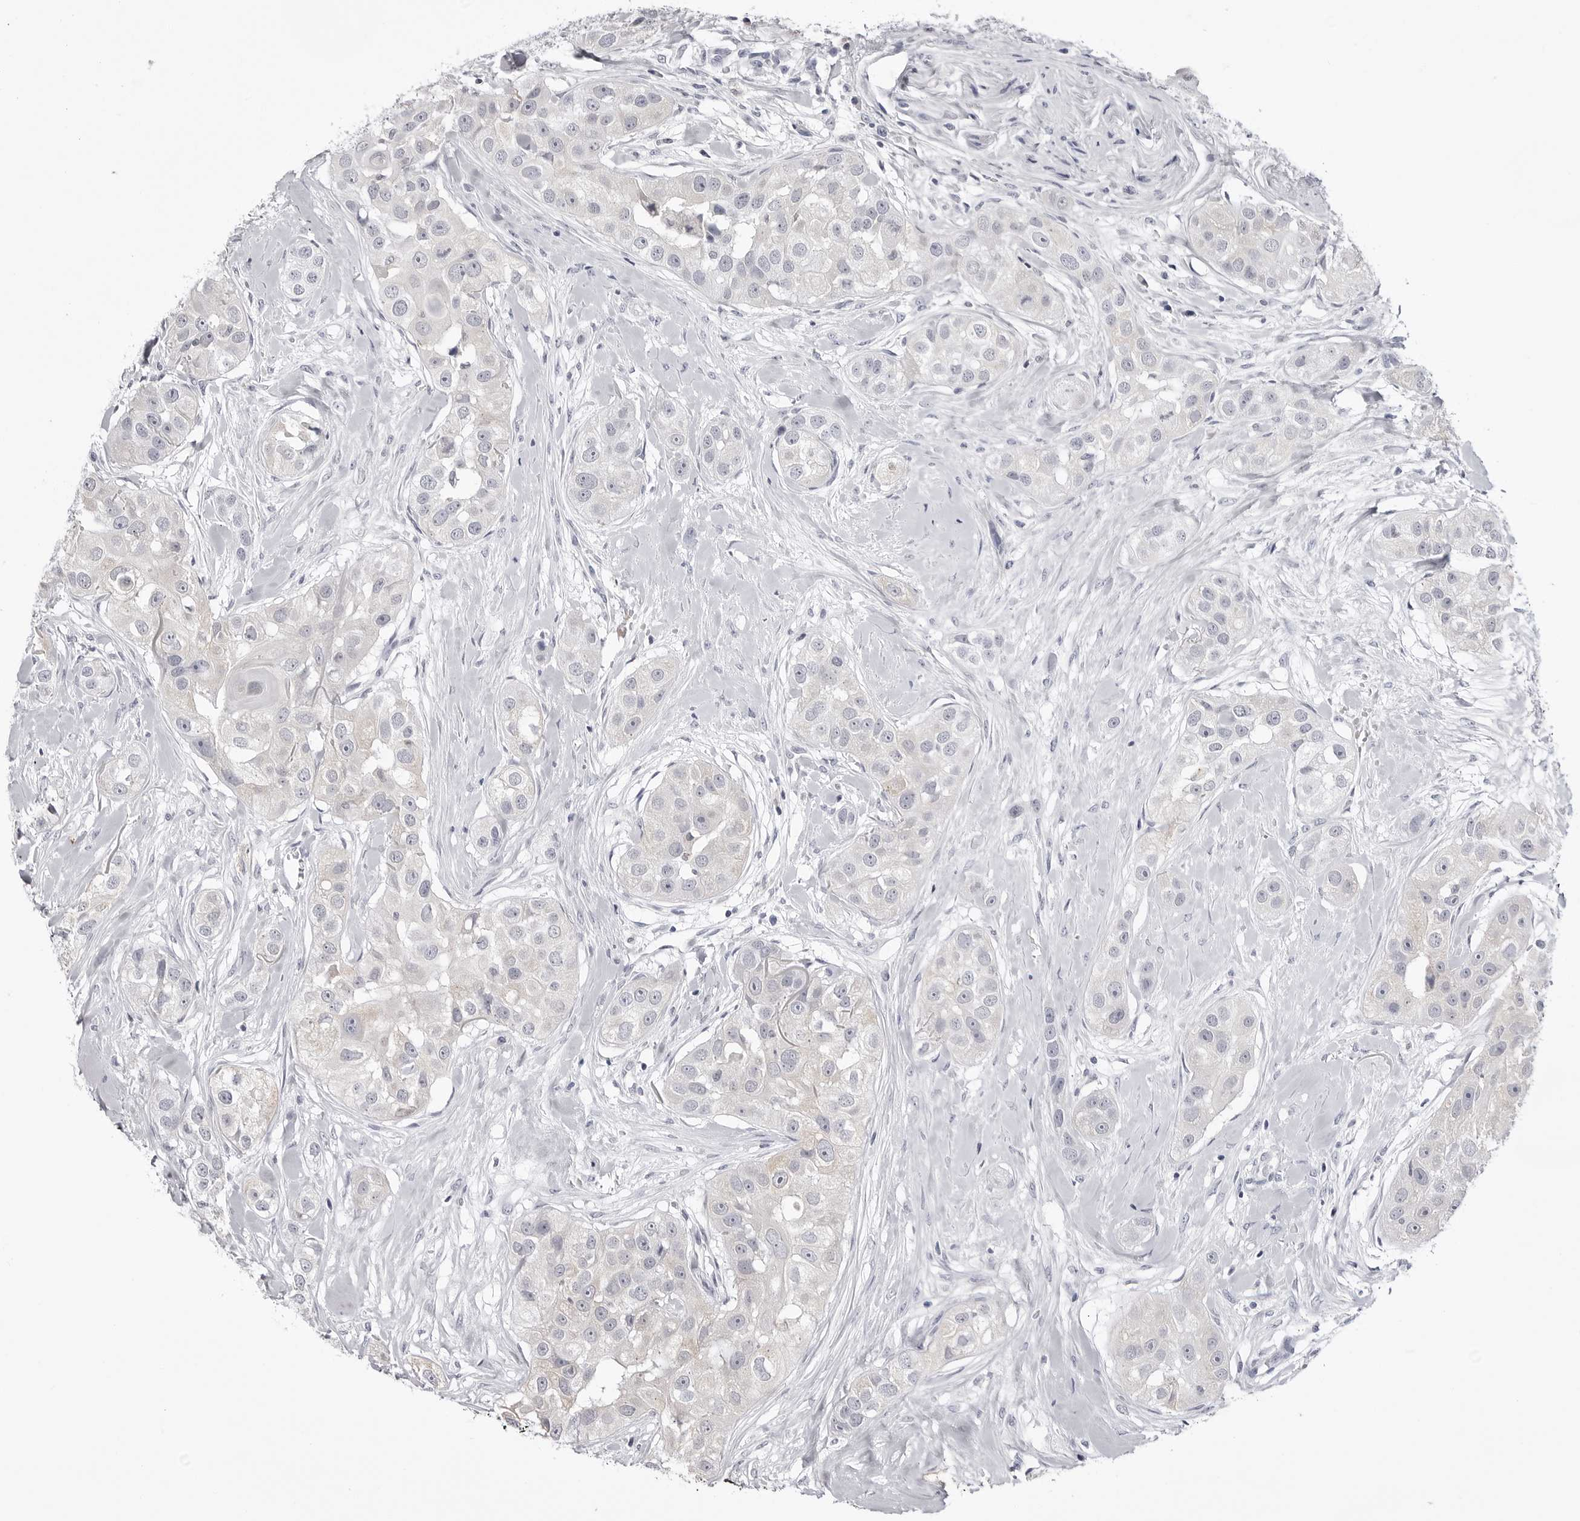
{"staining": {"intensity": "negative", "quantity": "none", "location": "none"}, "tissue": "head and neck cancer", "cell_type": "Tumor cells", "image_type": "cancer", "snomed": [{"axis": "morphology", "description": "Normal tissue, NOS"}, {"axis": "morphology", "description": "Squamous cell carcinoma, NOS"}, {"axis": "topography", "description": "Skeletal muscle"}, {"axis": "topography", "description": "Head-Neck"}], "caption": "DAB (3,3'-diaminobenzidine) immunohistochemical staining of head and neck cancer reveals no significant expression in tumor cells.", "gene": "STAP2", "patient": {"sex": "male", "age": 51}}